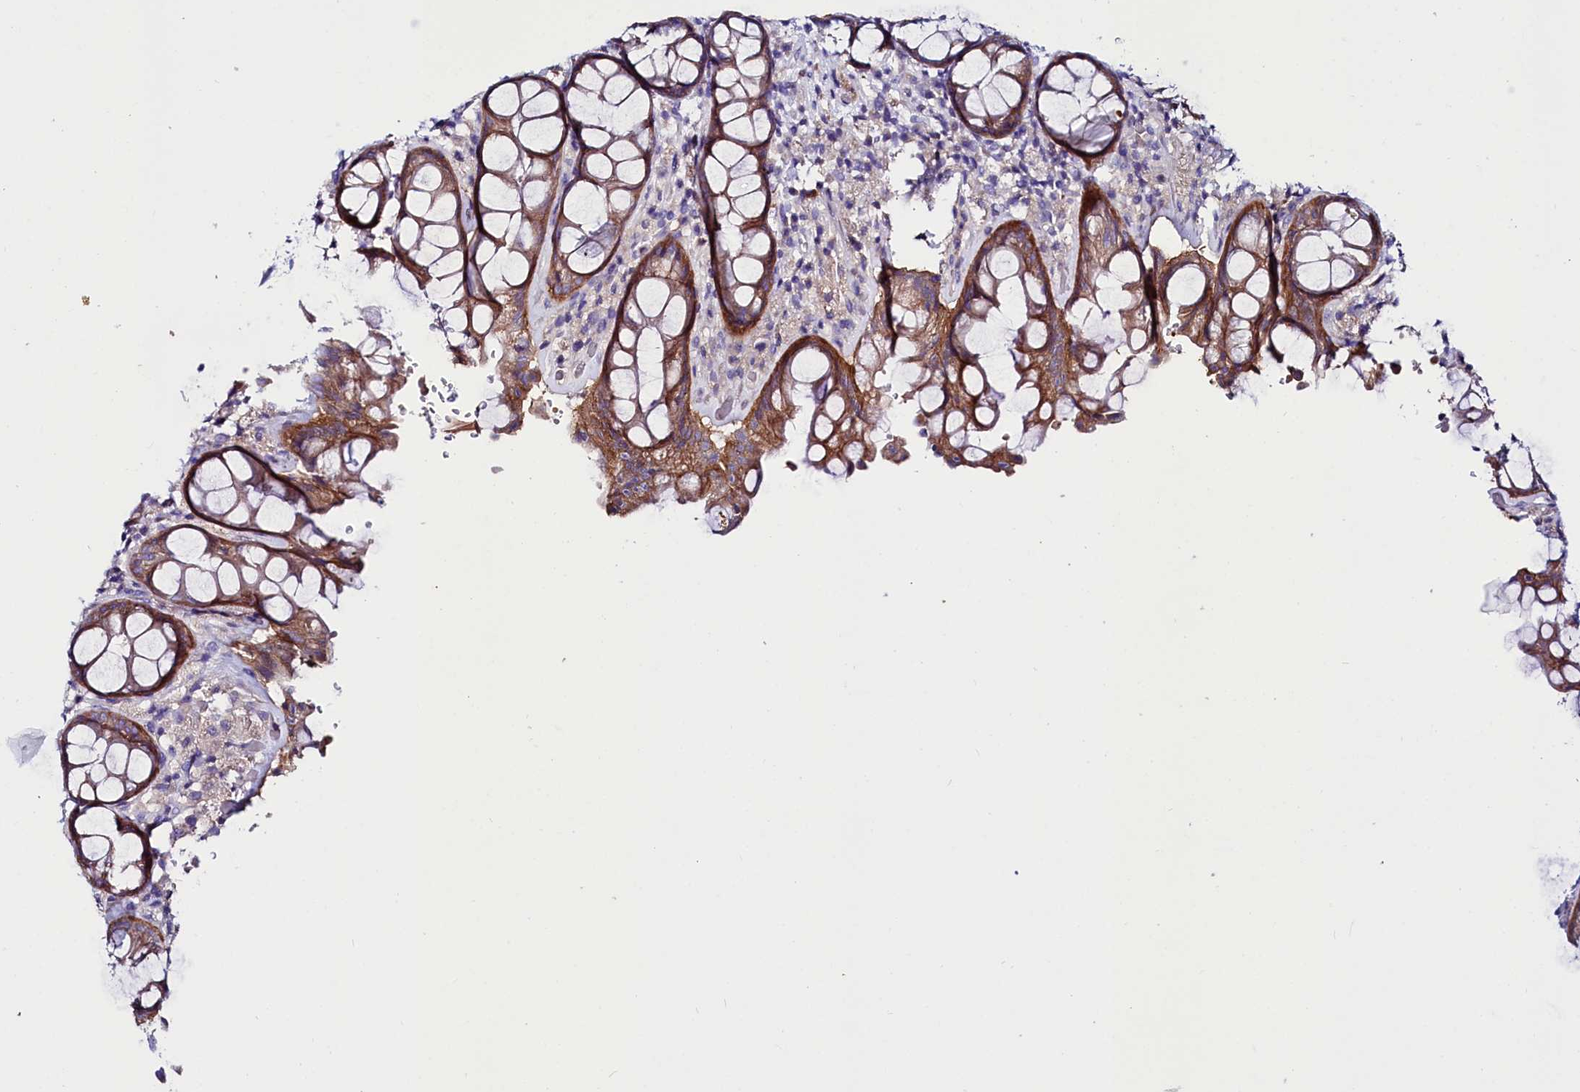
{"staining": {"intensity": "moderate", "quantity": ">75%", "location": "cytoplasmic/membranous"}, "tissue": "rectum", "cell_type": "Glandular cells", "image_type": "normal", "snomed": [{"axis": "morphology", "description": "Normal tissue, NOS"}, {"axis": "topography", "description": "Rectum"}], "caption": "This image reveals immunohistochemistry staining of normal human rectum, with medium moderate cytoplasmic/membranous positivity in approximately >75% of glandular cells.", "gene": "ABHD5", "patient": {"sex": "male", "age": 64}}